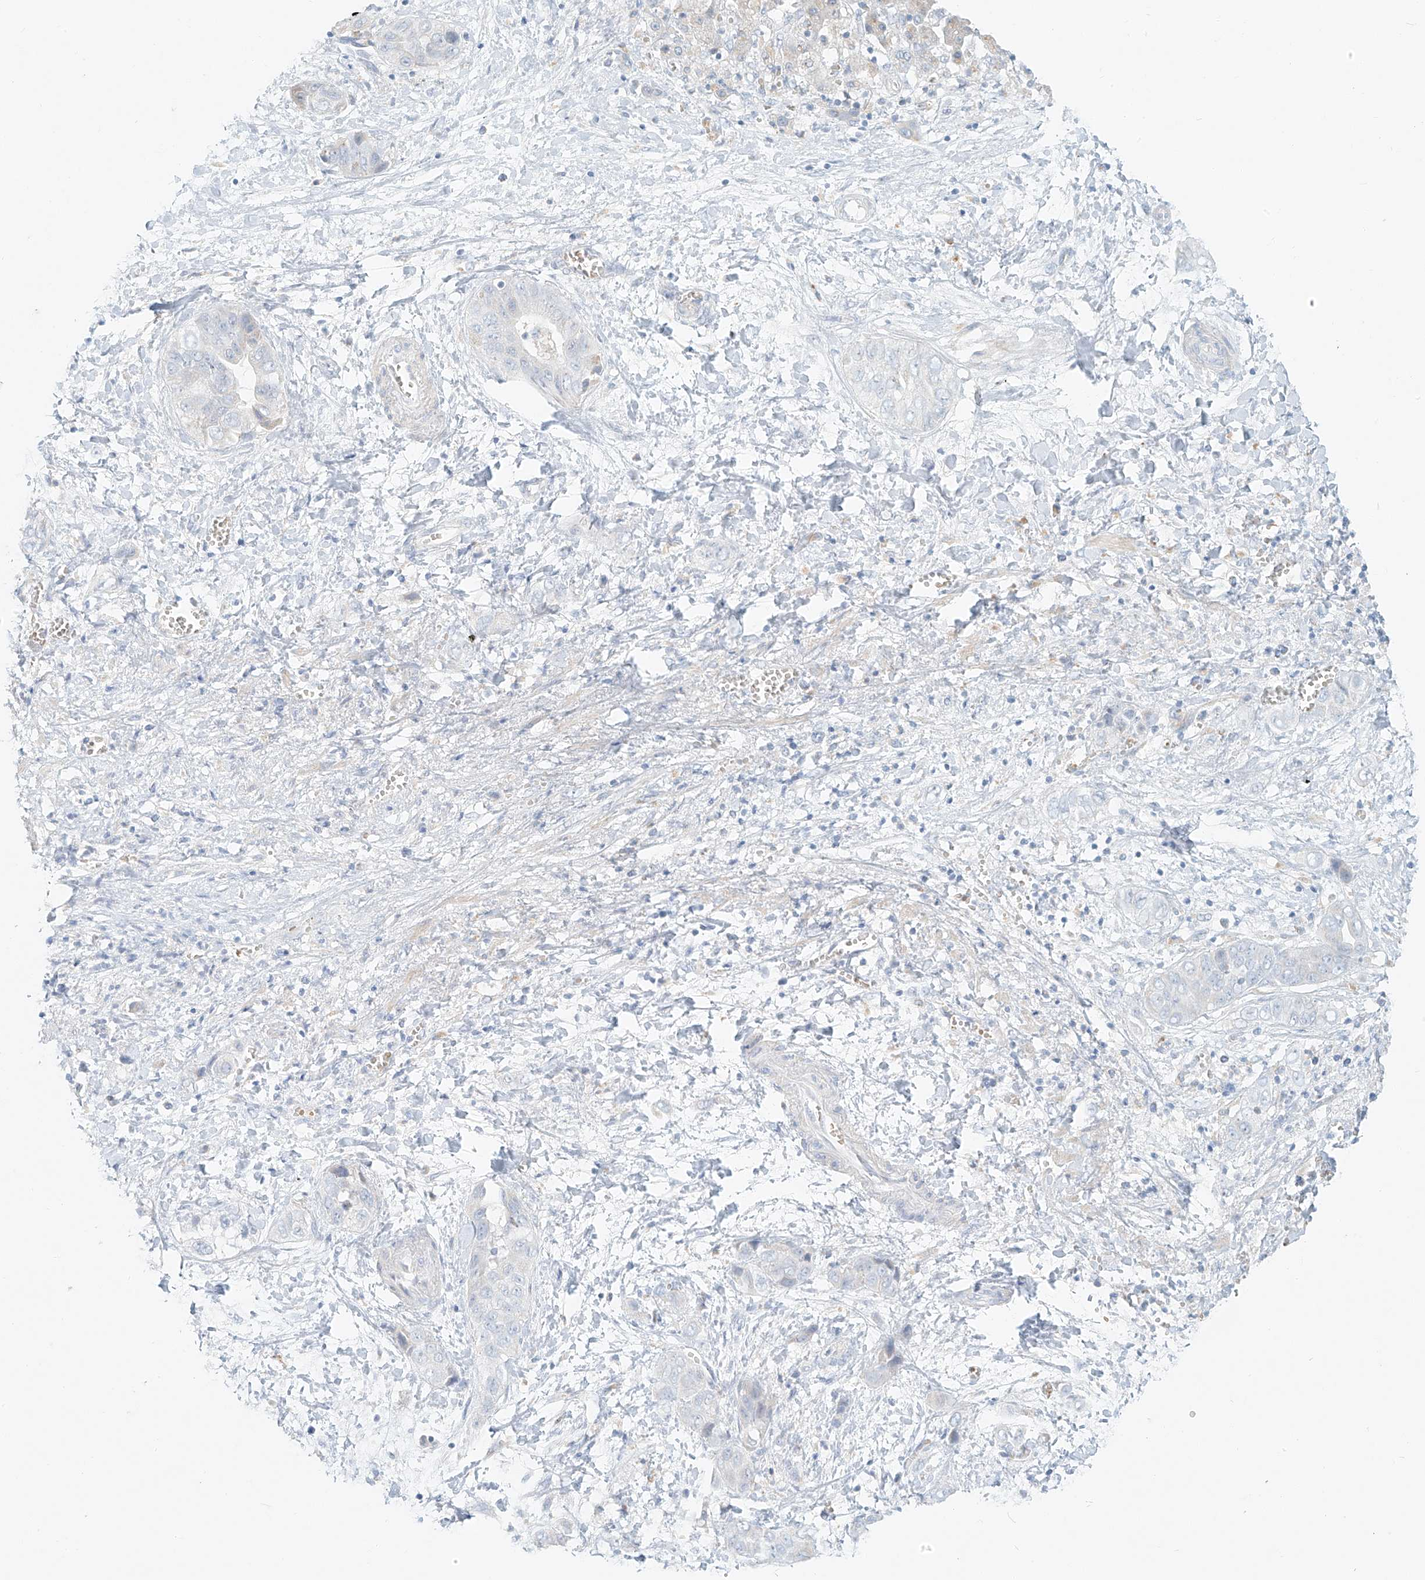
{"staining": {"intensity": "negative", "quantity": "none", "location": "none"}, "tissue": "liver cancer", "cell_type": "Tumor cells", "image_type": "cancer", "snomed": [{"axis": "morphology", "description": "Cholangiocarcinoma"}, {"axis": "topography", "description": "Liver"}], "caption": "This is an immunohistochemistry photomicrograph of human liver cholangiocarcinoma. There is no staining in tumor cells.", "gene": "PGC", "patient": {"sex": "female", "age": 52}}